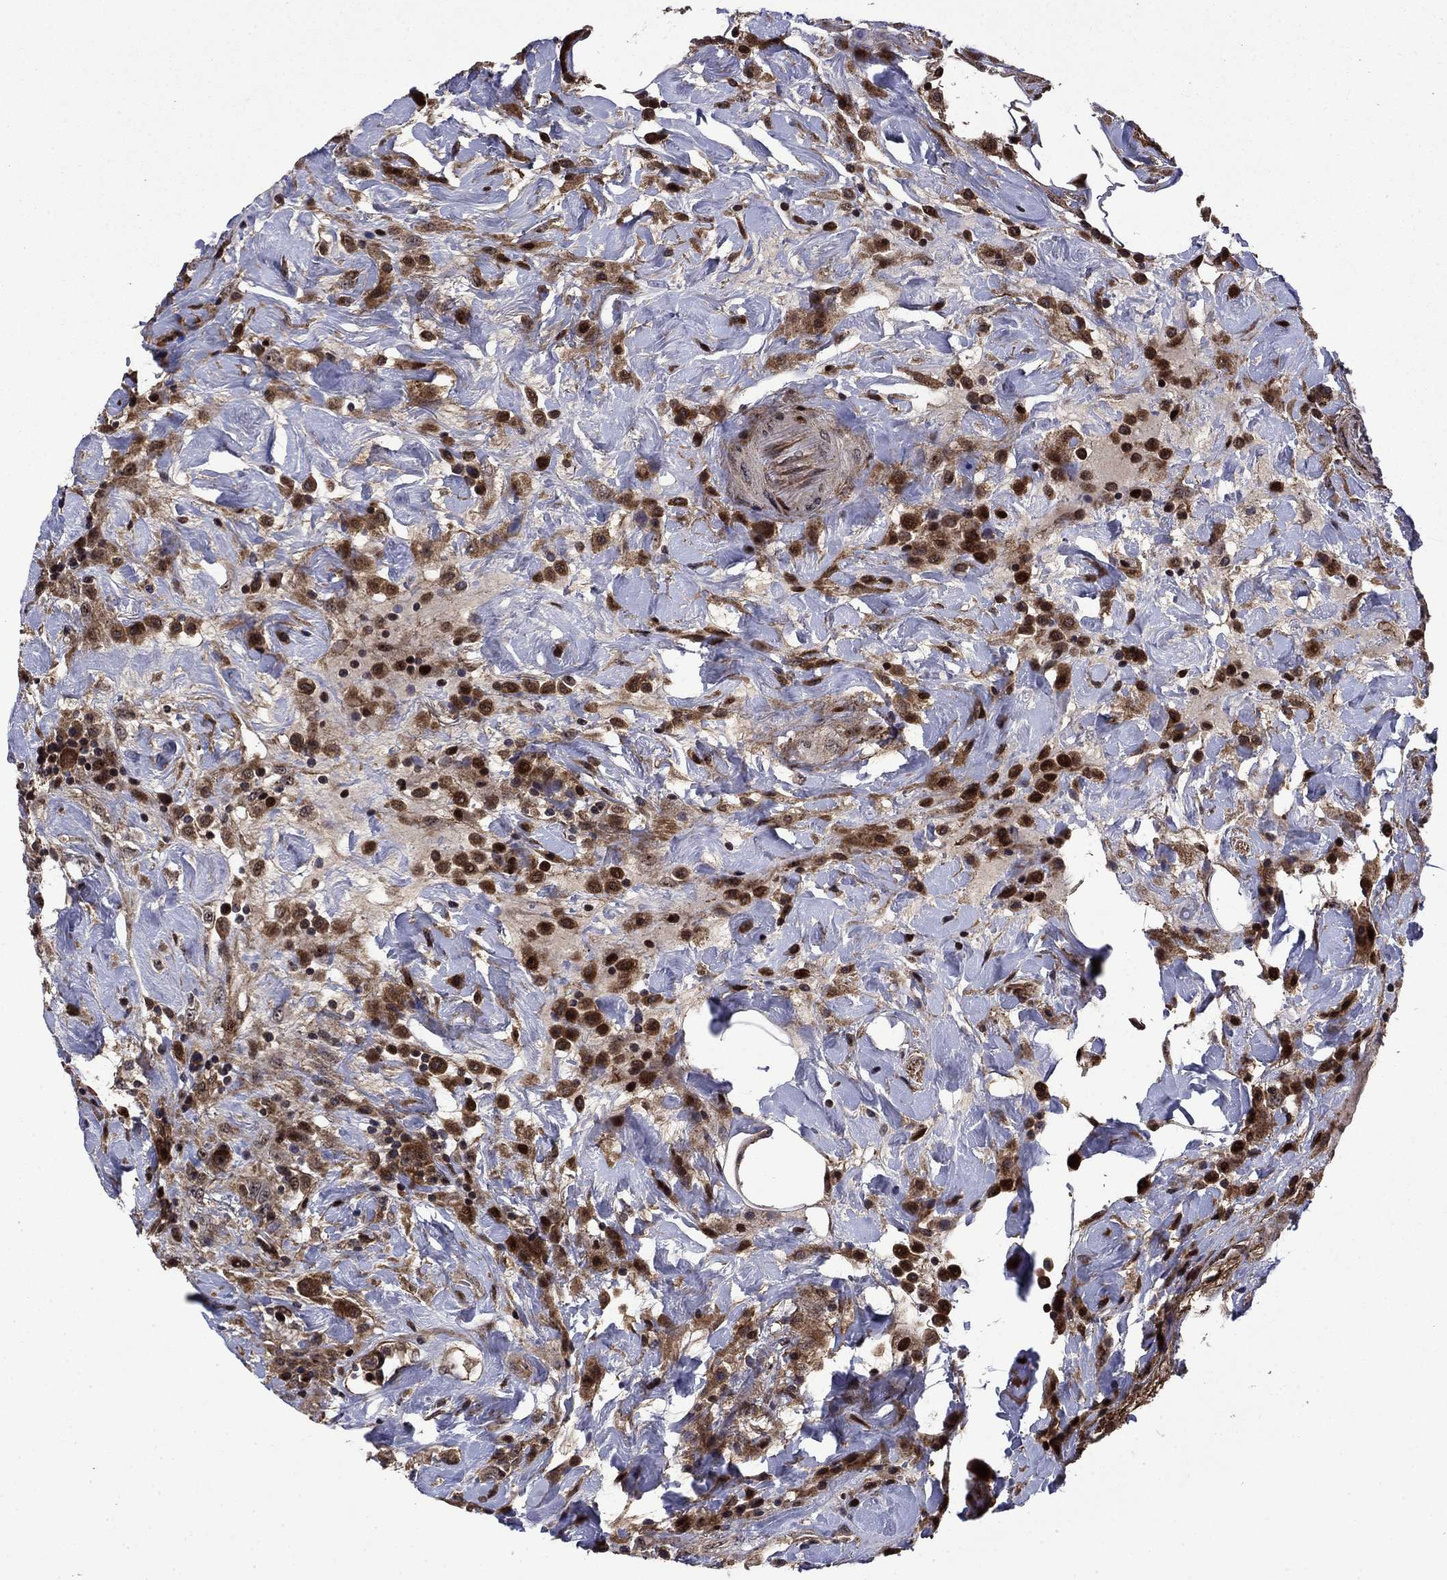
{"staining": {"intensity": "strong", "quantity": ">75%", "location": "nuclear"}, "tissue": "colorectal cancer", "cell_type": "Tumor cells", "image_type": "cancer", "snomed": [{"axis": "morphology", "description": "Adenocarcinoma, NOS"}, {"axis": "topography", "description": "Colon"}], "caption": "A micrograph of human colorectal cancer stained for a protein exhibits strong nuclear brown staining in tumor cells. Using DAB (3,3'-diaminobenzidine) (brown) and hematoxylin (blue) stains, captured at high magnification using brightfield microscopy.", "gene": "AGTPBP1", "patient": {"sex": "female", "age": 69}}